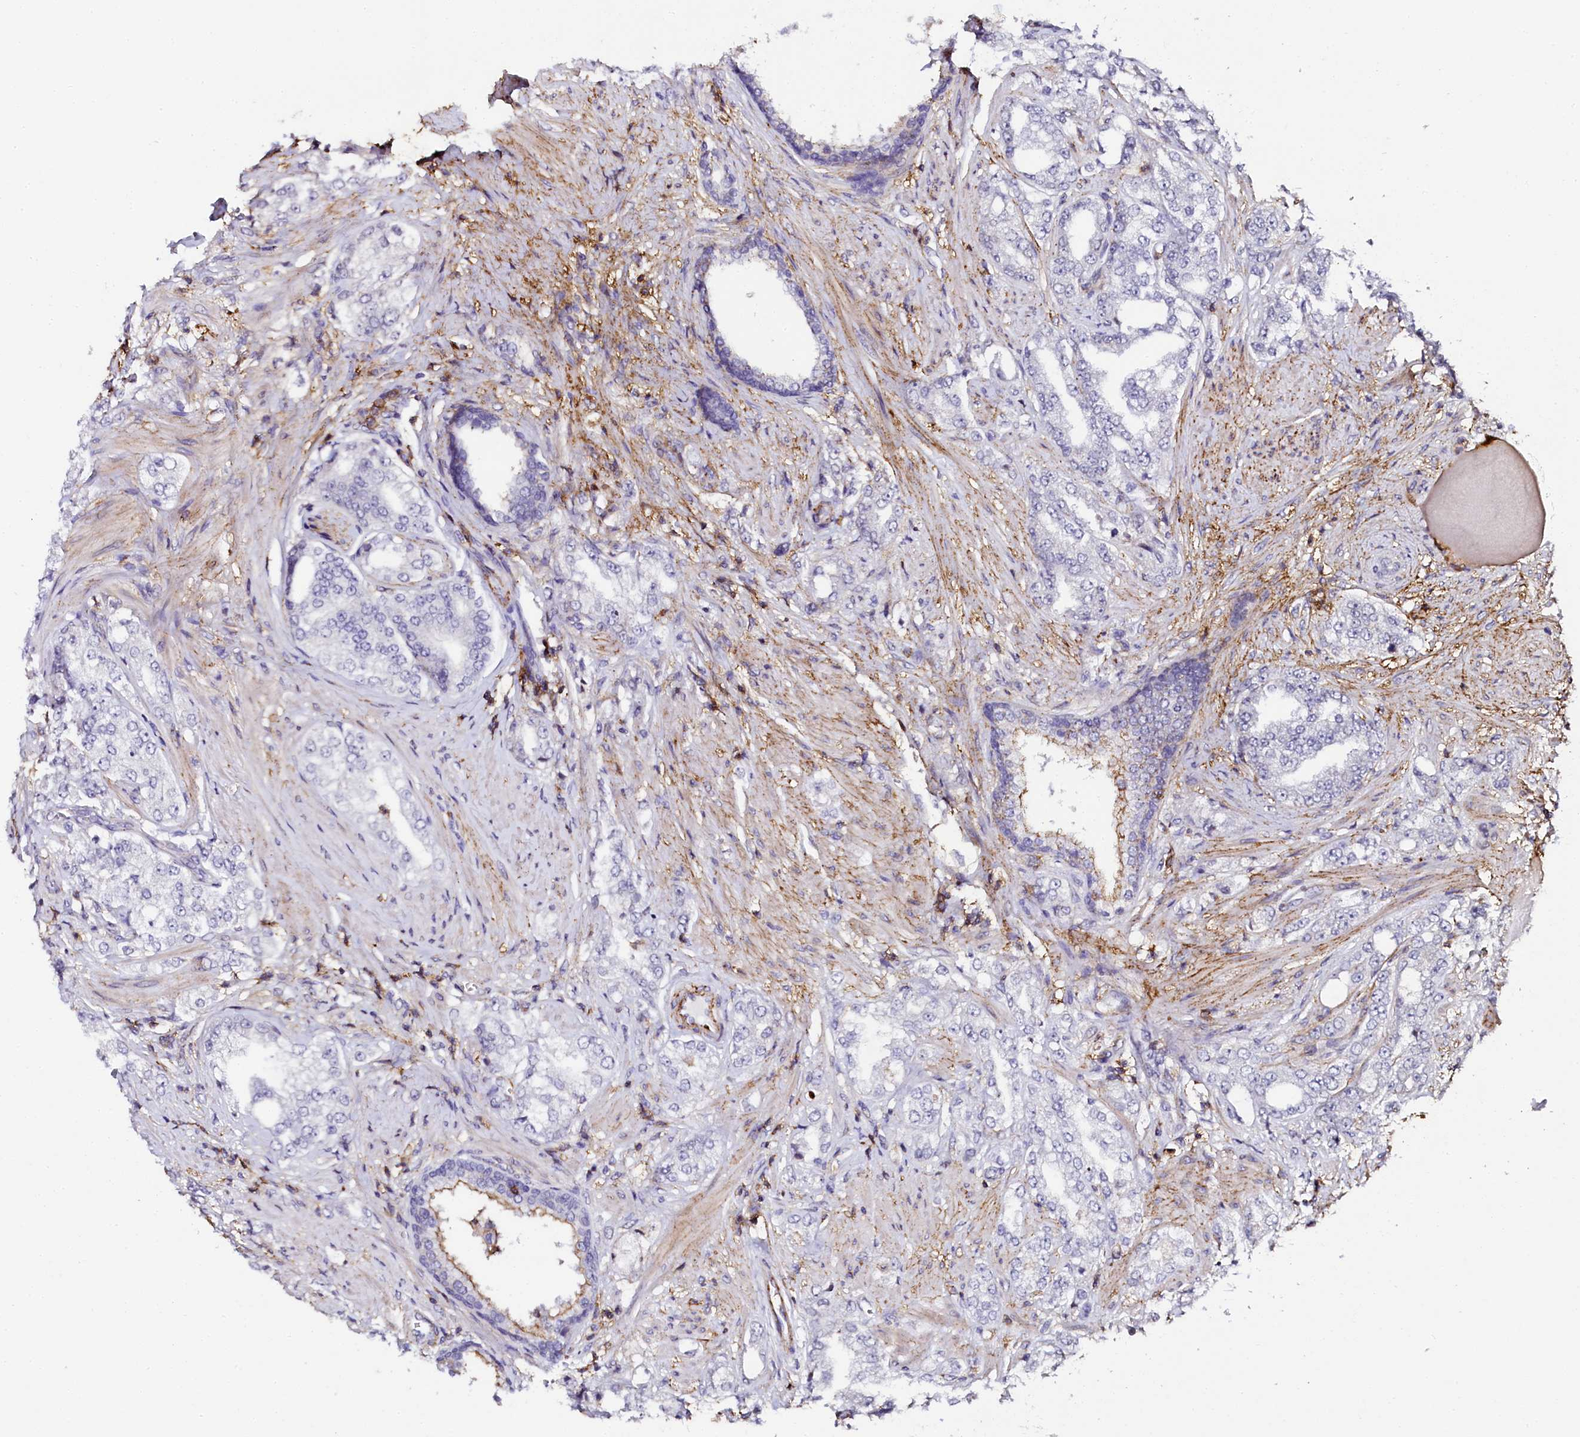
{"staining": {"intensity": "negative", "quantity": "none", "location": "none"}, "tissue": "prostate cancer", "cell_type": "Tumor cells", "image_type": "cancer", "snomed": [{"axis": "morphology", "description": "Adenocarcinoma, High grade"}, {"axis": "topography", "description": "Prostate"}], "caption": "An immunohistochemistry image of high-grade adenocarcinoma (prostate) is shown. There is no staining in tumor cells of high-grade adenocarcinoma (prostate).", "gene": "AAAS", "patient": {"sex": "male", "age": 64}}